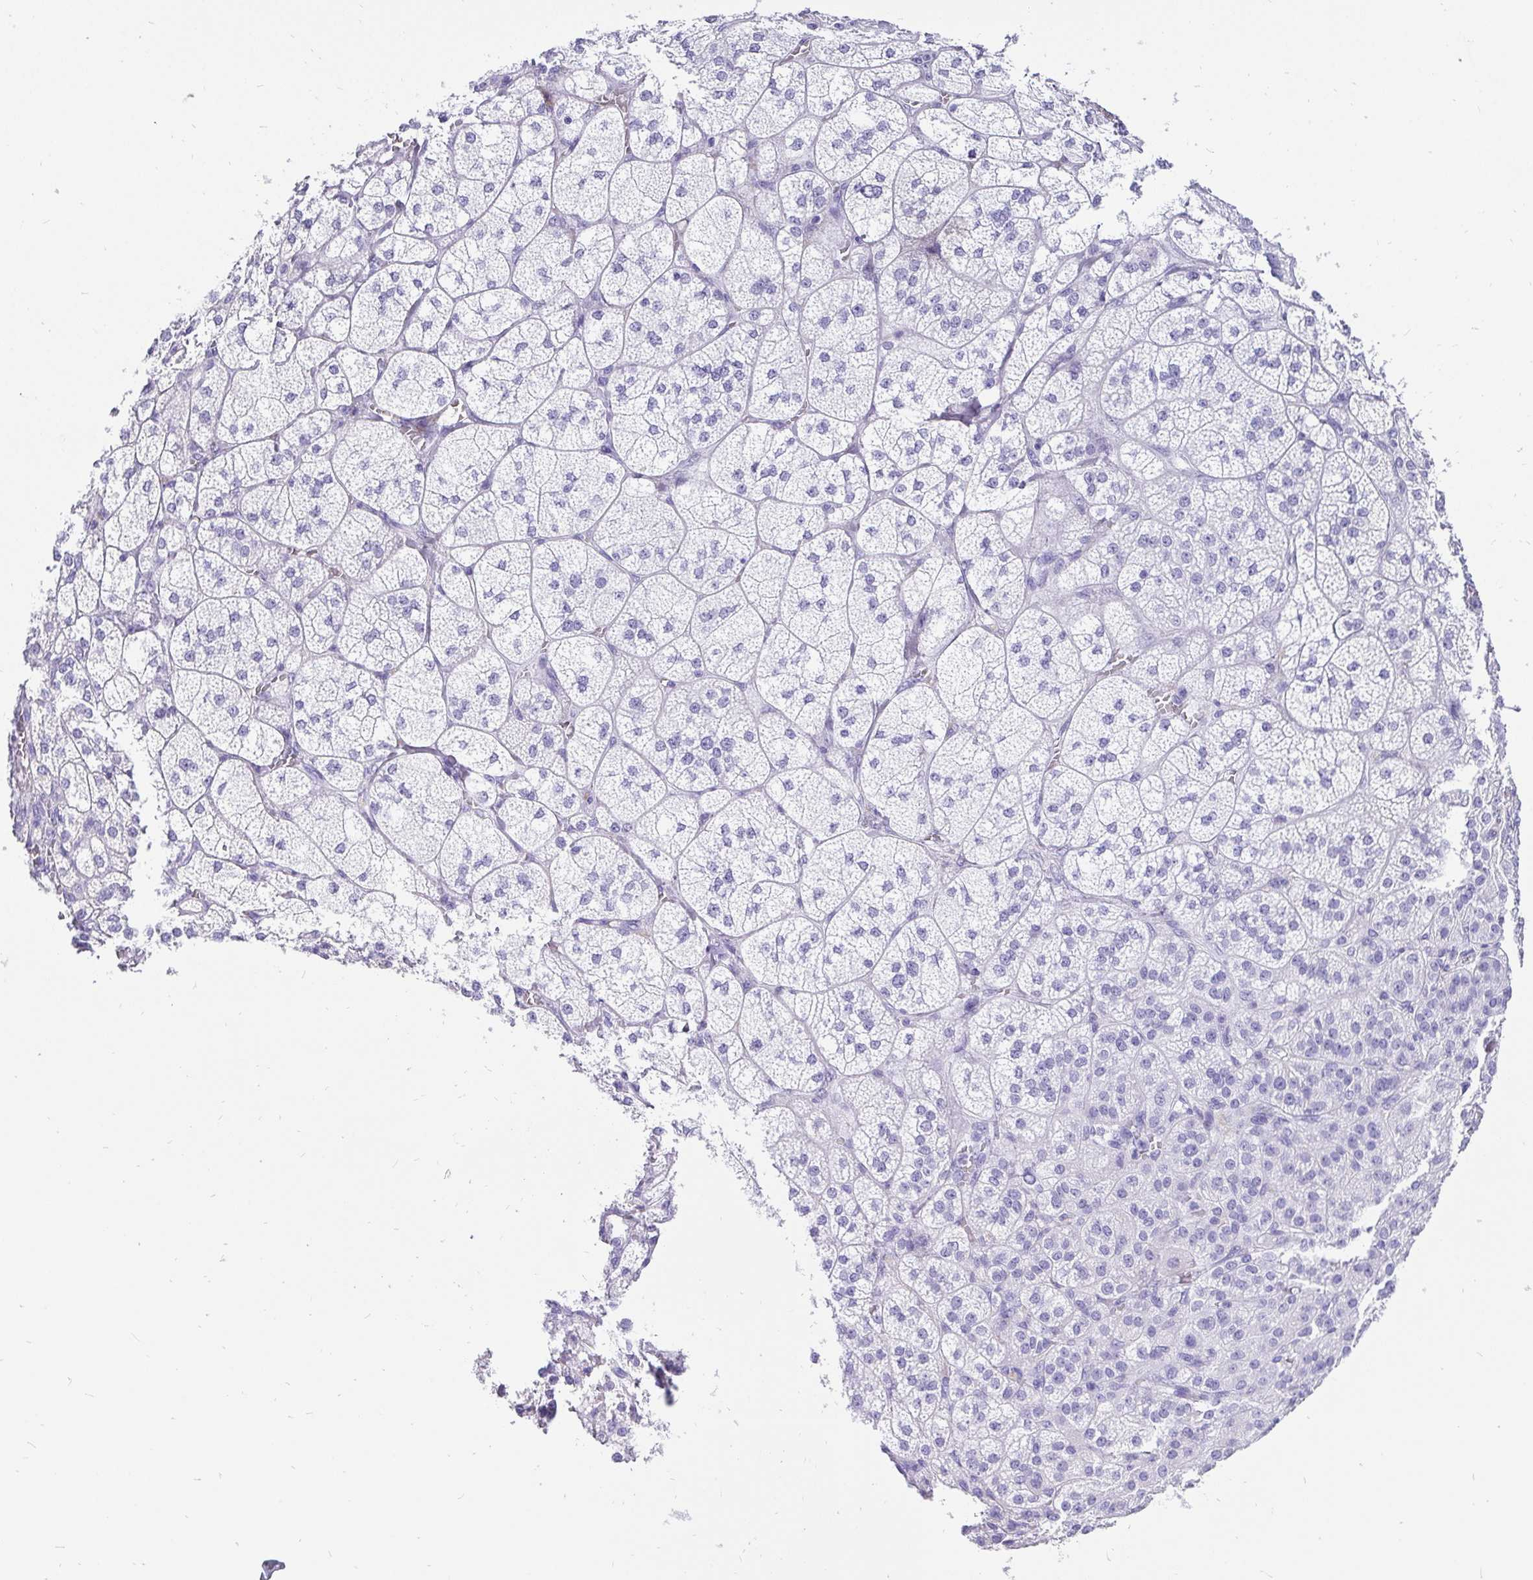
{"staining": {"intensity": "negative", "quantity": "none", "location": "none"}, "tissue": "adrenal gland", "cell_type": "Glandular cells", "image_type": "normal", "snomed": [{"axis": "morphology", "description": "Normal tissue, NOS"}, {"axis": "topography", "description": "Adrenal gland"}], "caption": "This is a photomicrograph of immunohistochemistry staining of benign adrenal gland, which shows no expression in glandular cells. Nuclei are stained in blue.", "gene": "KRT13", "patient": {"sex": "female", "age": 60}}